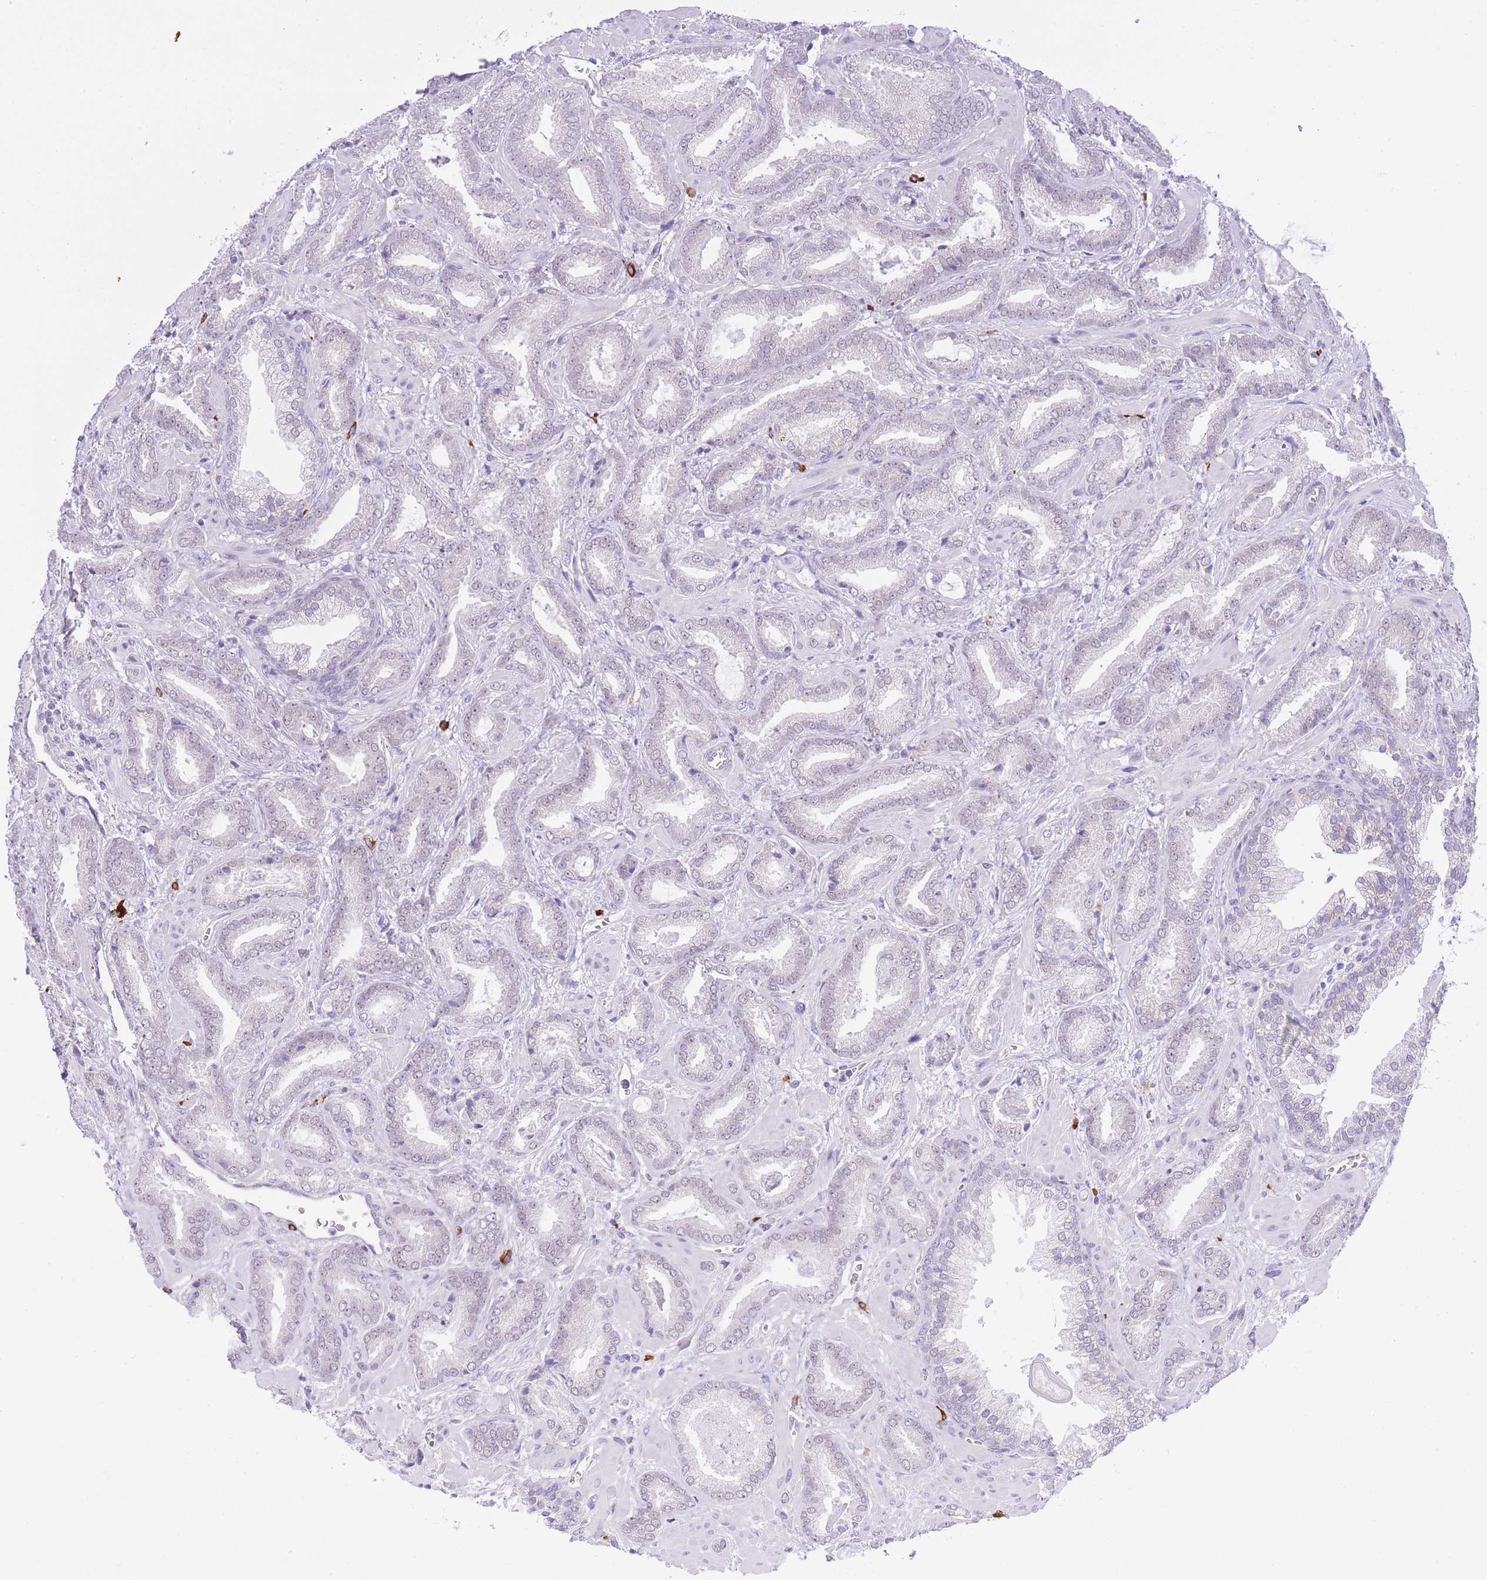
{"staining": {"intensity": "negative", "quantity": "none", "location": "none"}, "tissue": "prostate cancer", "cell_type": "Tumor cells", "image_type": "cancer", "snomed": [{"axis": "morphology", "description": "Adenocarcinoma, Low grade"}, {"axis": "topography", "description": "Prostate"}], "caption": "A histopathology image of human prostate adenocarcinoma (low-grade) is negative for staining in tumor cells.", "gene": "MEIOSIN", "patient": {"sex": "male", "age": 62}}